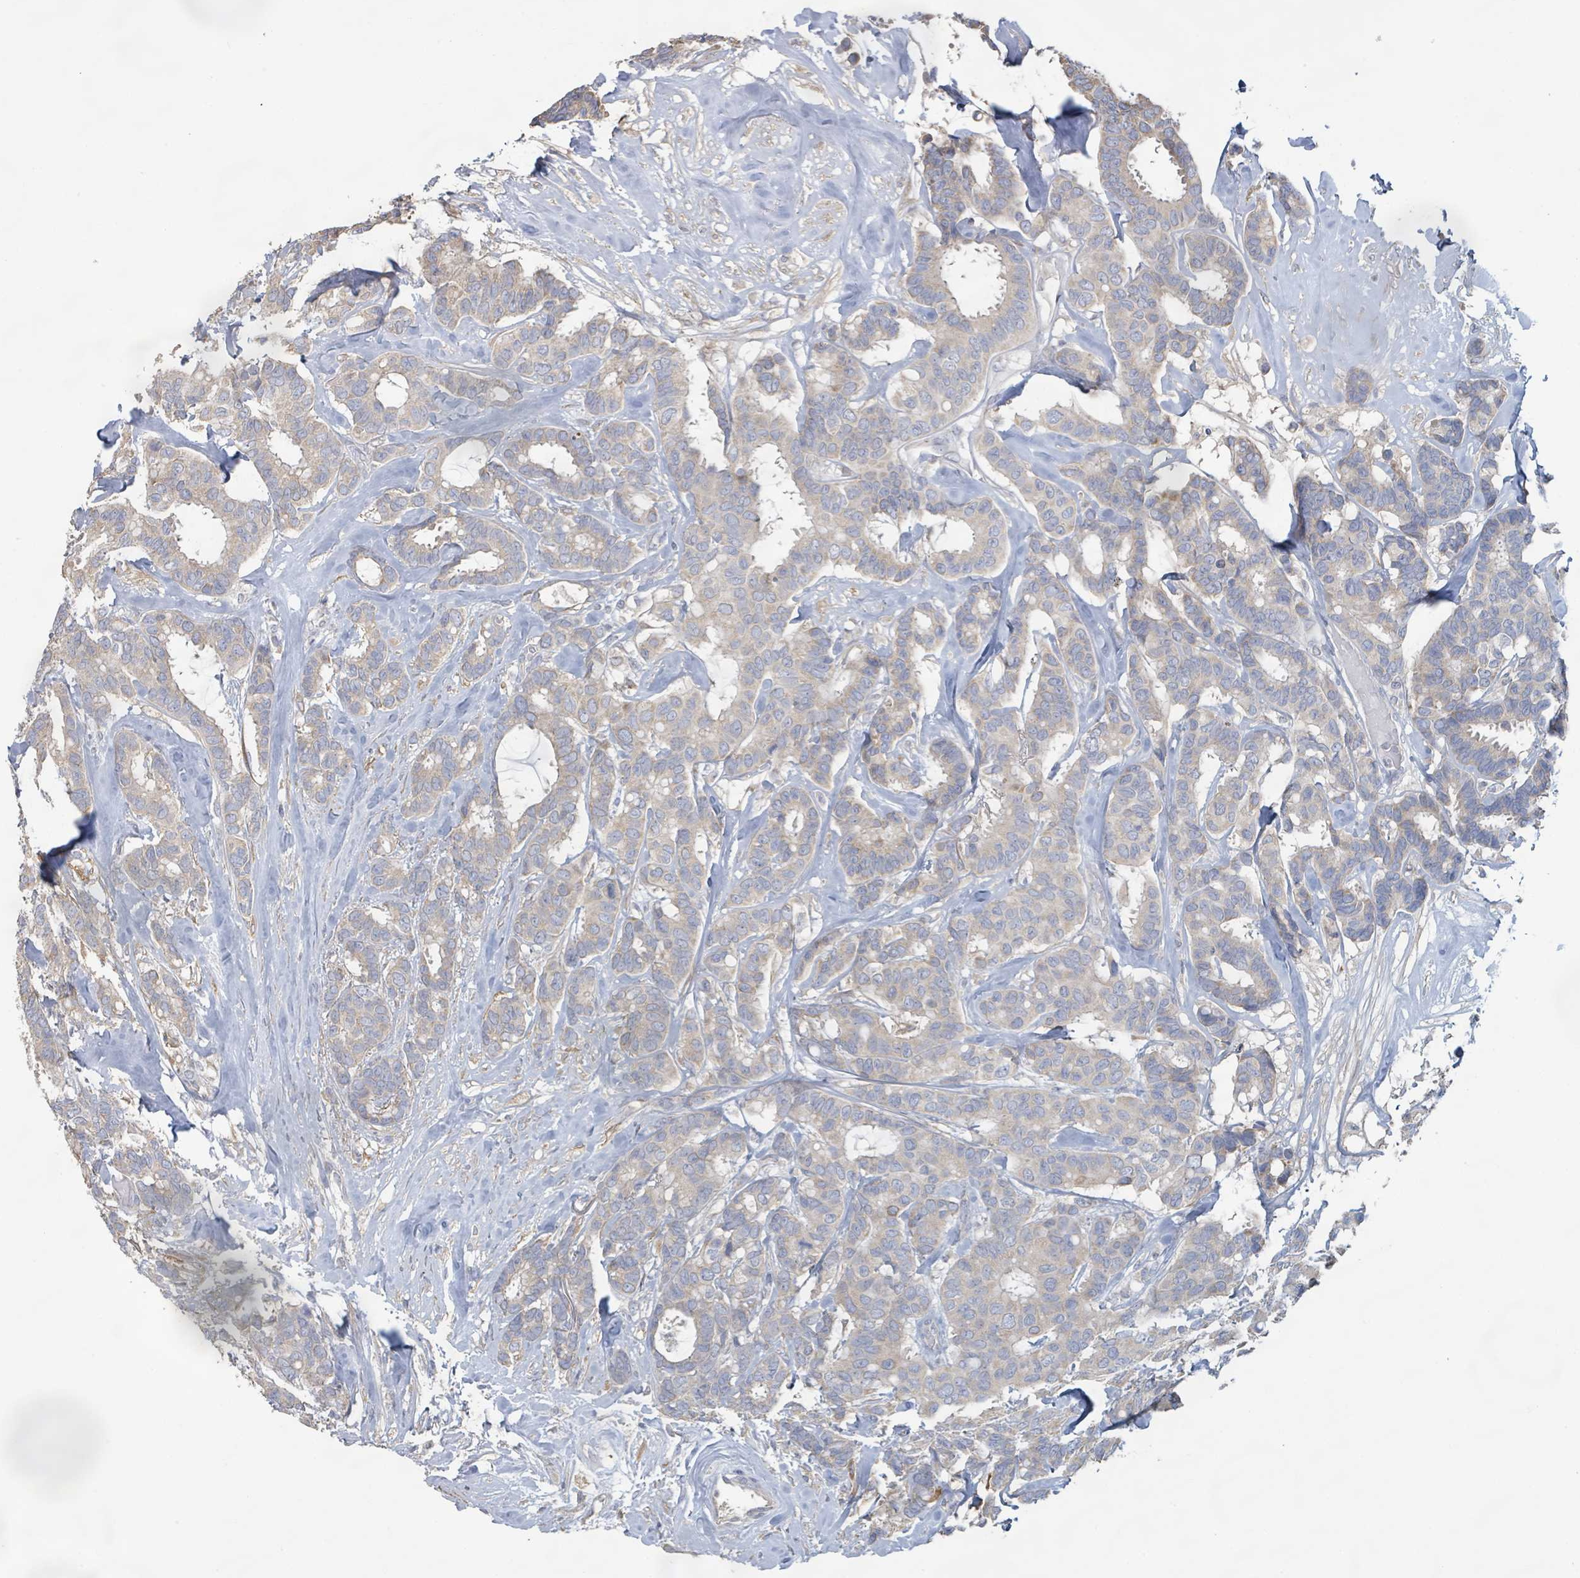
{"staining": {"intensity": "weak", "quantity": "25%-75%", "location": "cytoplasmic/membranous"}, "tissue": "breast cancer", "cell_type": "Tumor cells", "image_type": "cancer", "snomed": [{"axis": "morphology", "description": "Duct carcinoma"}, {"axis": "topography", "description": "Breast"}], "caption": "IHC of breast cancer (infiltrating ductal carcinoma) shows low levels of weak cytoplasmic/membranous staining in approximately 25%-75% of tumor cells.", "gene": "KCNS2", "patient": {"sex": "female", "age": 87}}